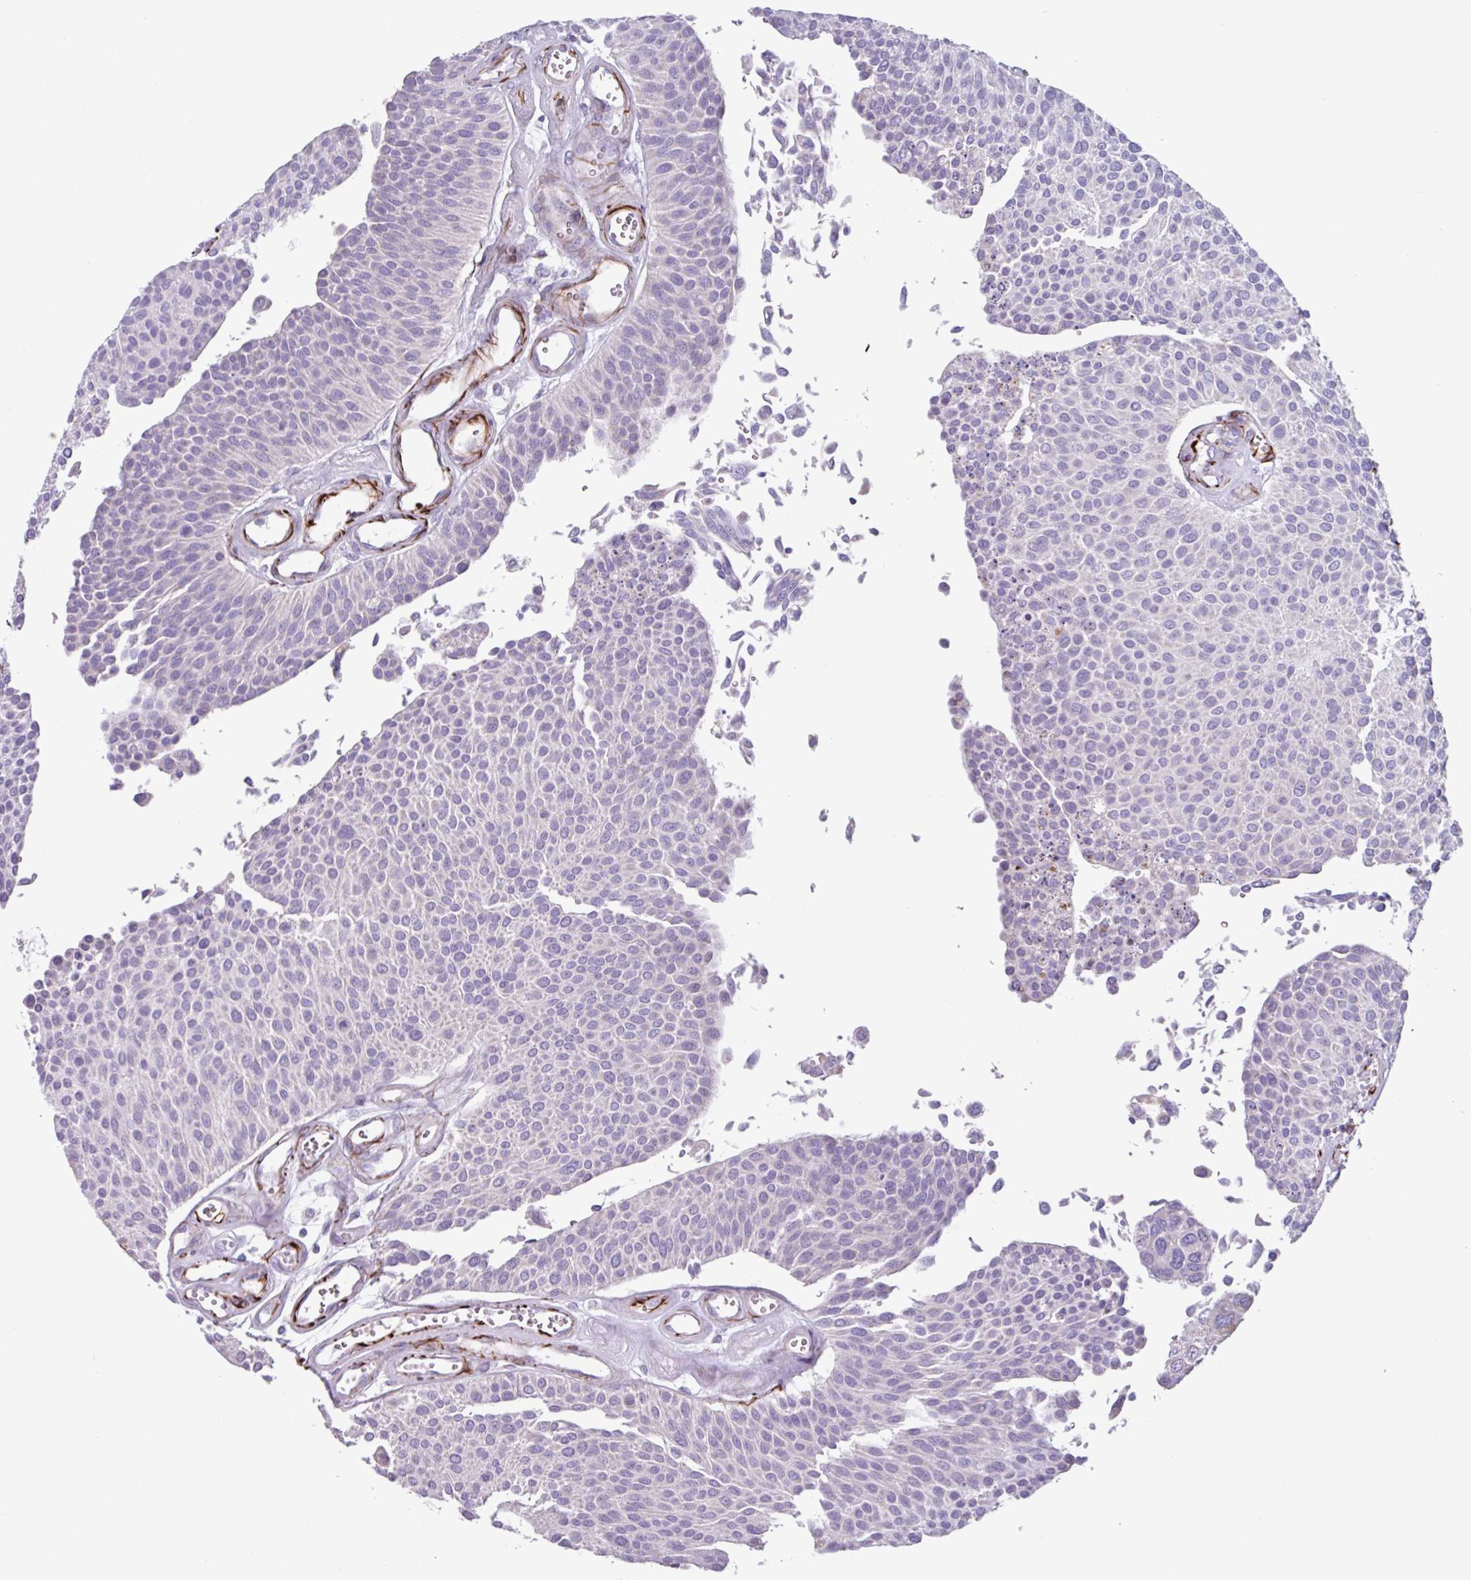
{"staining": {"intensity": "negative", "quantity": "none", "location": "none"}, "tissue": "urothelial cancer", "cell_type": "Tumor cells", "image_type": "cancer", "snomed": [{"axis": "morphology", "description": "Urothelial carcinoma, NOS"}, {"axis": "topography", "description": "Urinary bladder"}], "caption": "Immunohistochemistry (IHC) micrograph of human transitional cell carcinoma stained for a protein (brown), which displays no expression in tumor cells. The staining was performed using DAB to visualize the protein expression in brown, while the nuclei were stained in blue with hematoxylin (Magnification: 20x).", "gene": "BTD", "patient": {"sex": "male", "age": 55}}